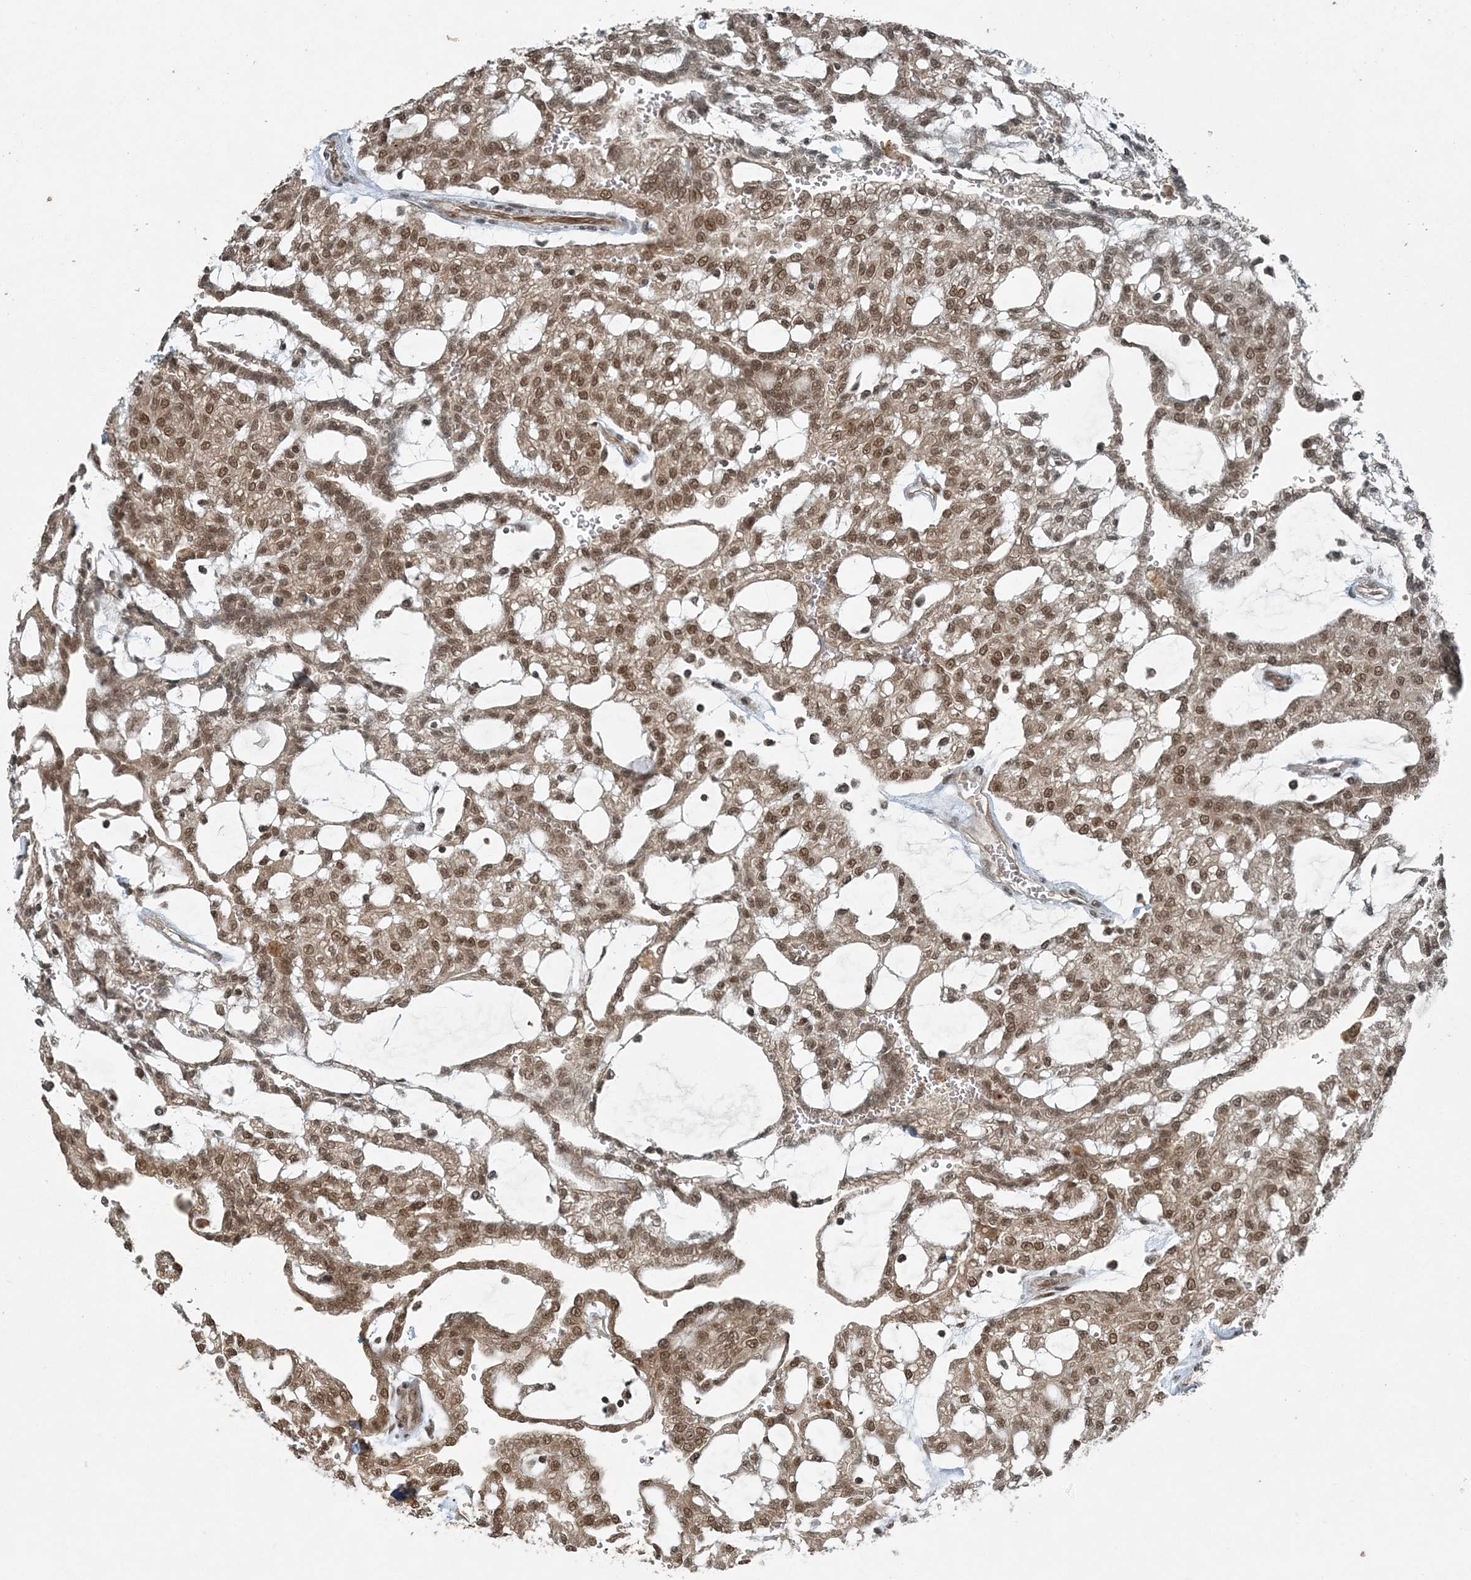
{"staining": {"intensity": "moderate", "quantity": ">75%", "location": "nuclear"}, "tissue": "renal cancer", "cell_type": "Tumor cells", "image_type": "cancer", "snomed": [{"axis": "morphology", "description": "Adenocarcinoma, NOS"}, {"axis": "topography", "description": "Kidney"}], "caption": "A photomicrograph of human renal cancer stained for a protein demonstrates moderate nuclear brown staining in tumor cells.", "gene": "COPS7B", "patient": {"sex": "male", "age": 63}}